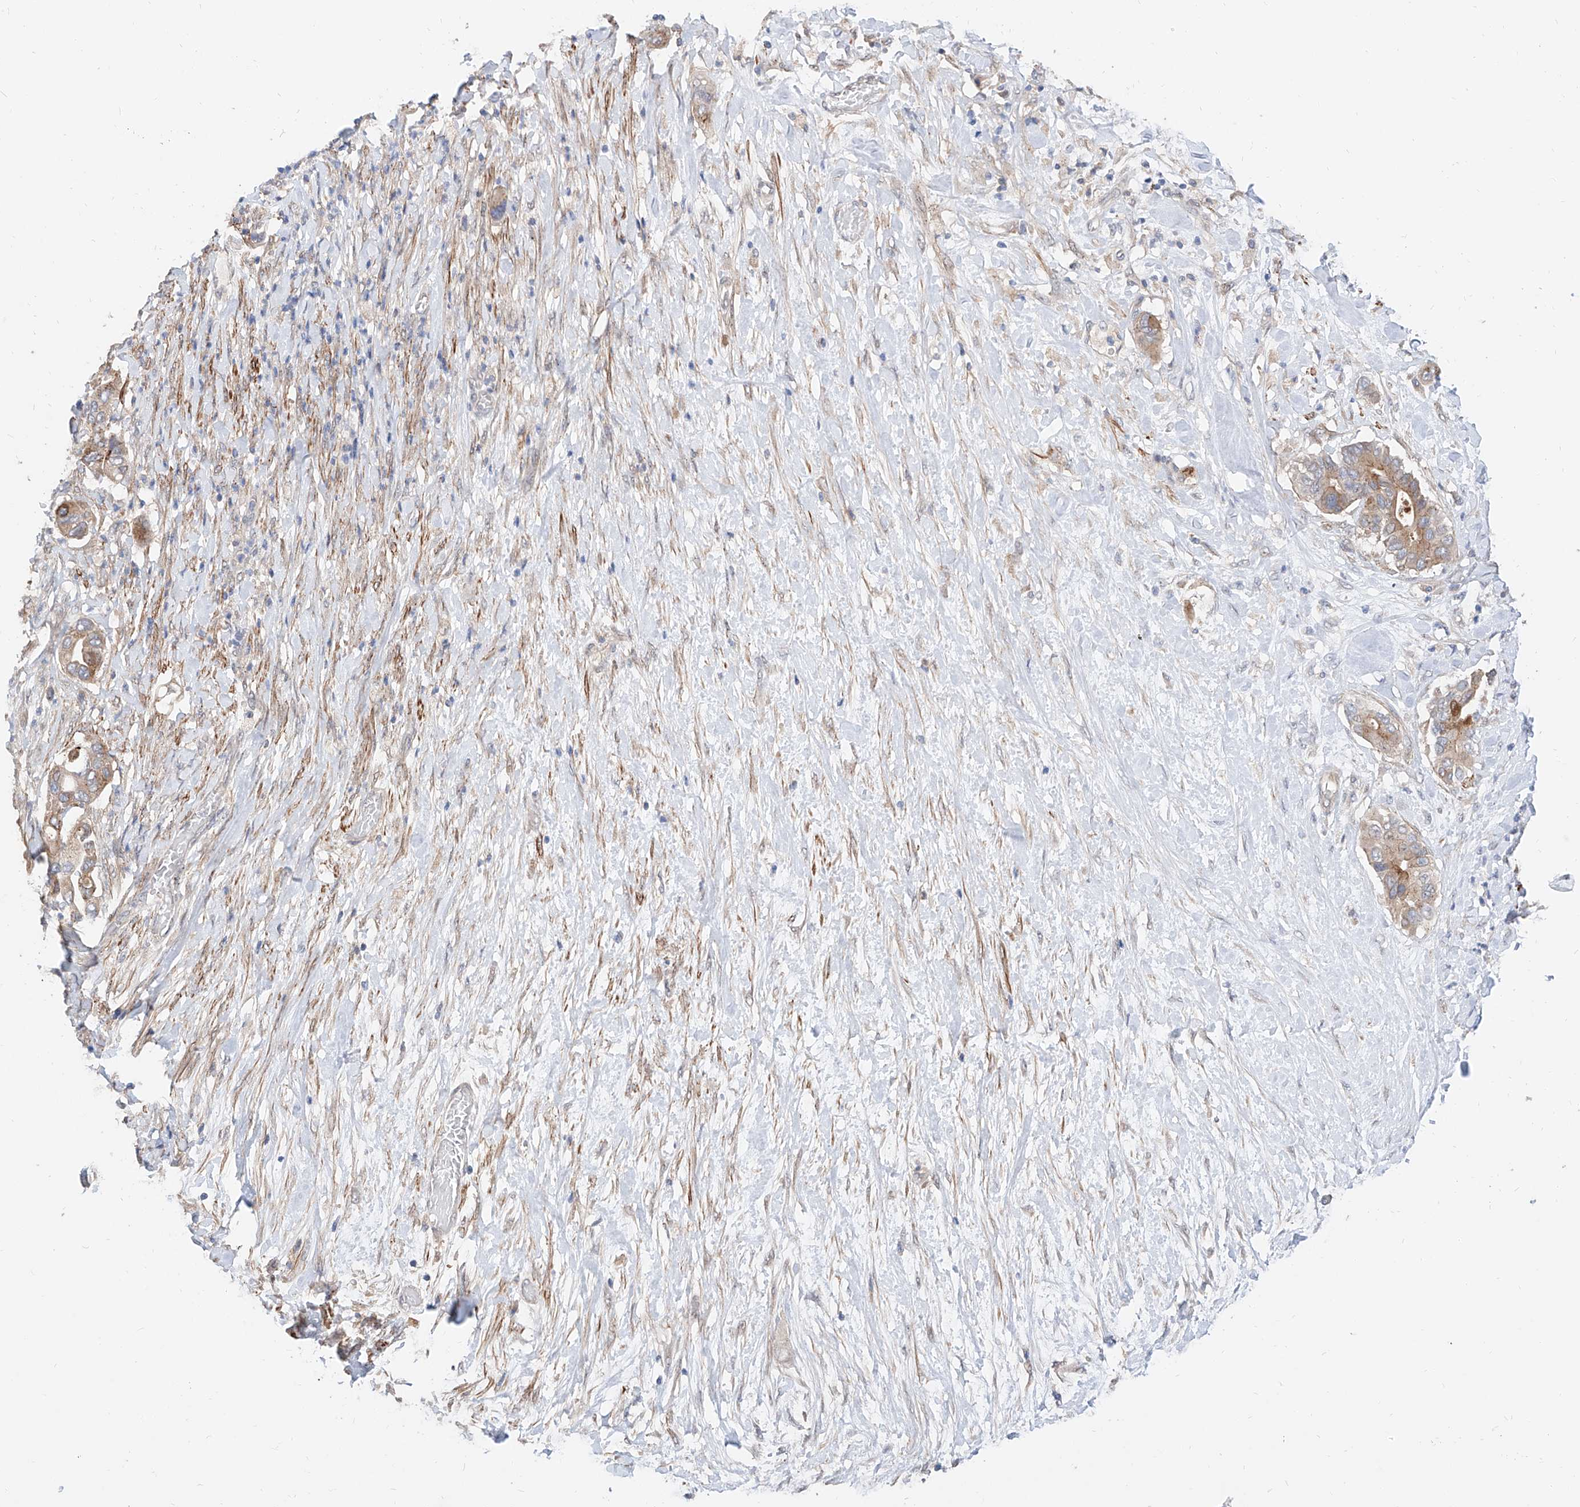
{"staining": {"intensity": "weak", "quantity": ">75%", "location": "cytoplasmic/membranous"}, "tissue": "pancreatic cancer", "cell_type": "Tumor cells", "image_type": "cancer", "snomed": [{"axis": "morphology", "description": "Adenocarcinoma, NOS"}, {"axis": "topography", "description": "Pancreas"}], "caption": "Pancreatic cancer (adenocarcinoma) tissue exhibits weak cytoplasmic/membranous staining in about >75% of tumor cells The staining was performed using DAB (3,3'-diaminobenzidine) to visualize the protein expression in brown, while the nuclei were stained in blue with hematoxylin (Magnification: 20x).", "gene": "MAGEE2", "patient": {"sex": "male", "age": 68}}